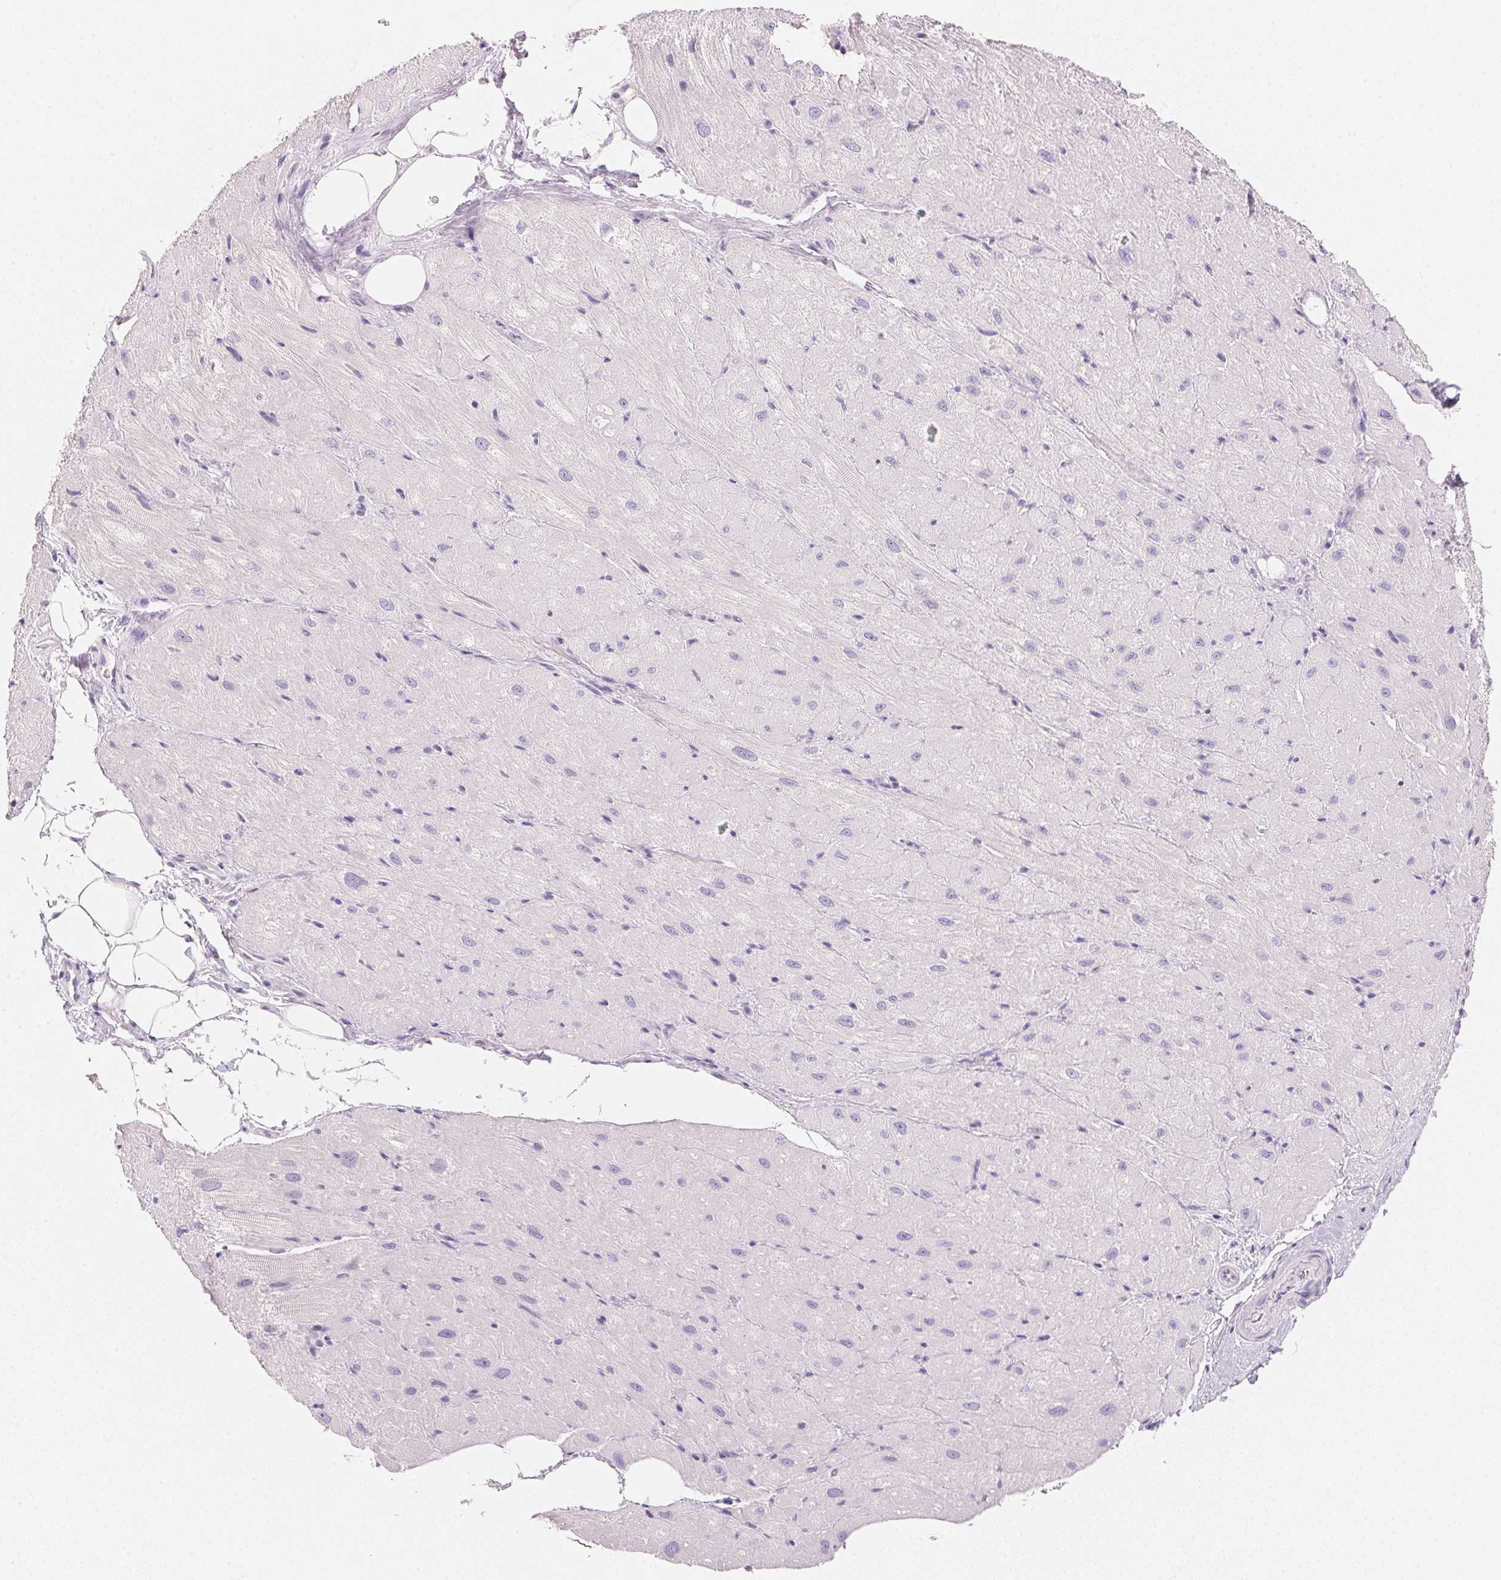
{"staining": {"intensity": "moderate", "quantity": "<25%", "location": "cytoplasmic/membranous"}, "tissue": "heart muscle", "cell_type": "Cardiomyocytes", "image_type": "normal", "snomed": [{"axis": "morphology", "description": "Normal tissue, NOS"}, {"axis": "topography", "description": "Heart"}], "caption": "IHC of unremarkable heart muscle demonstrates low levels of moderate cytoplasmic/membranous expression in about <25% of cardiomyocytes.", "gene": "ACP3", "patient": {"sex": "male", "age": 62}}